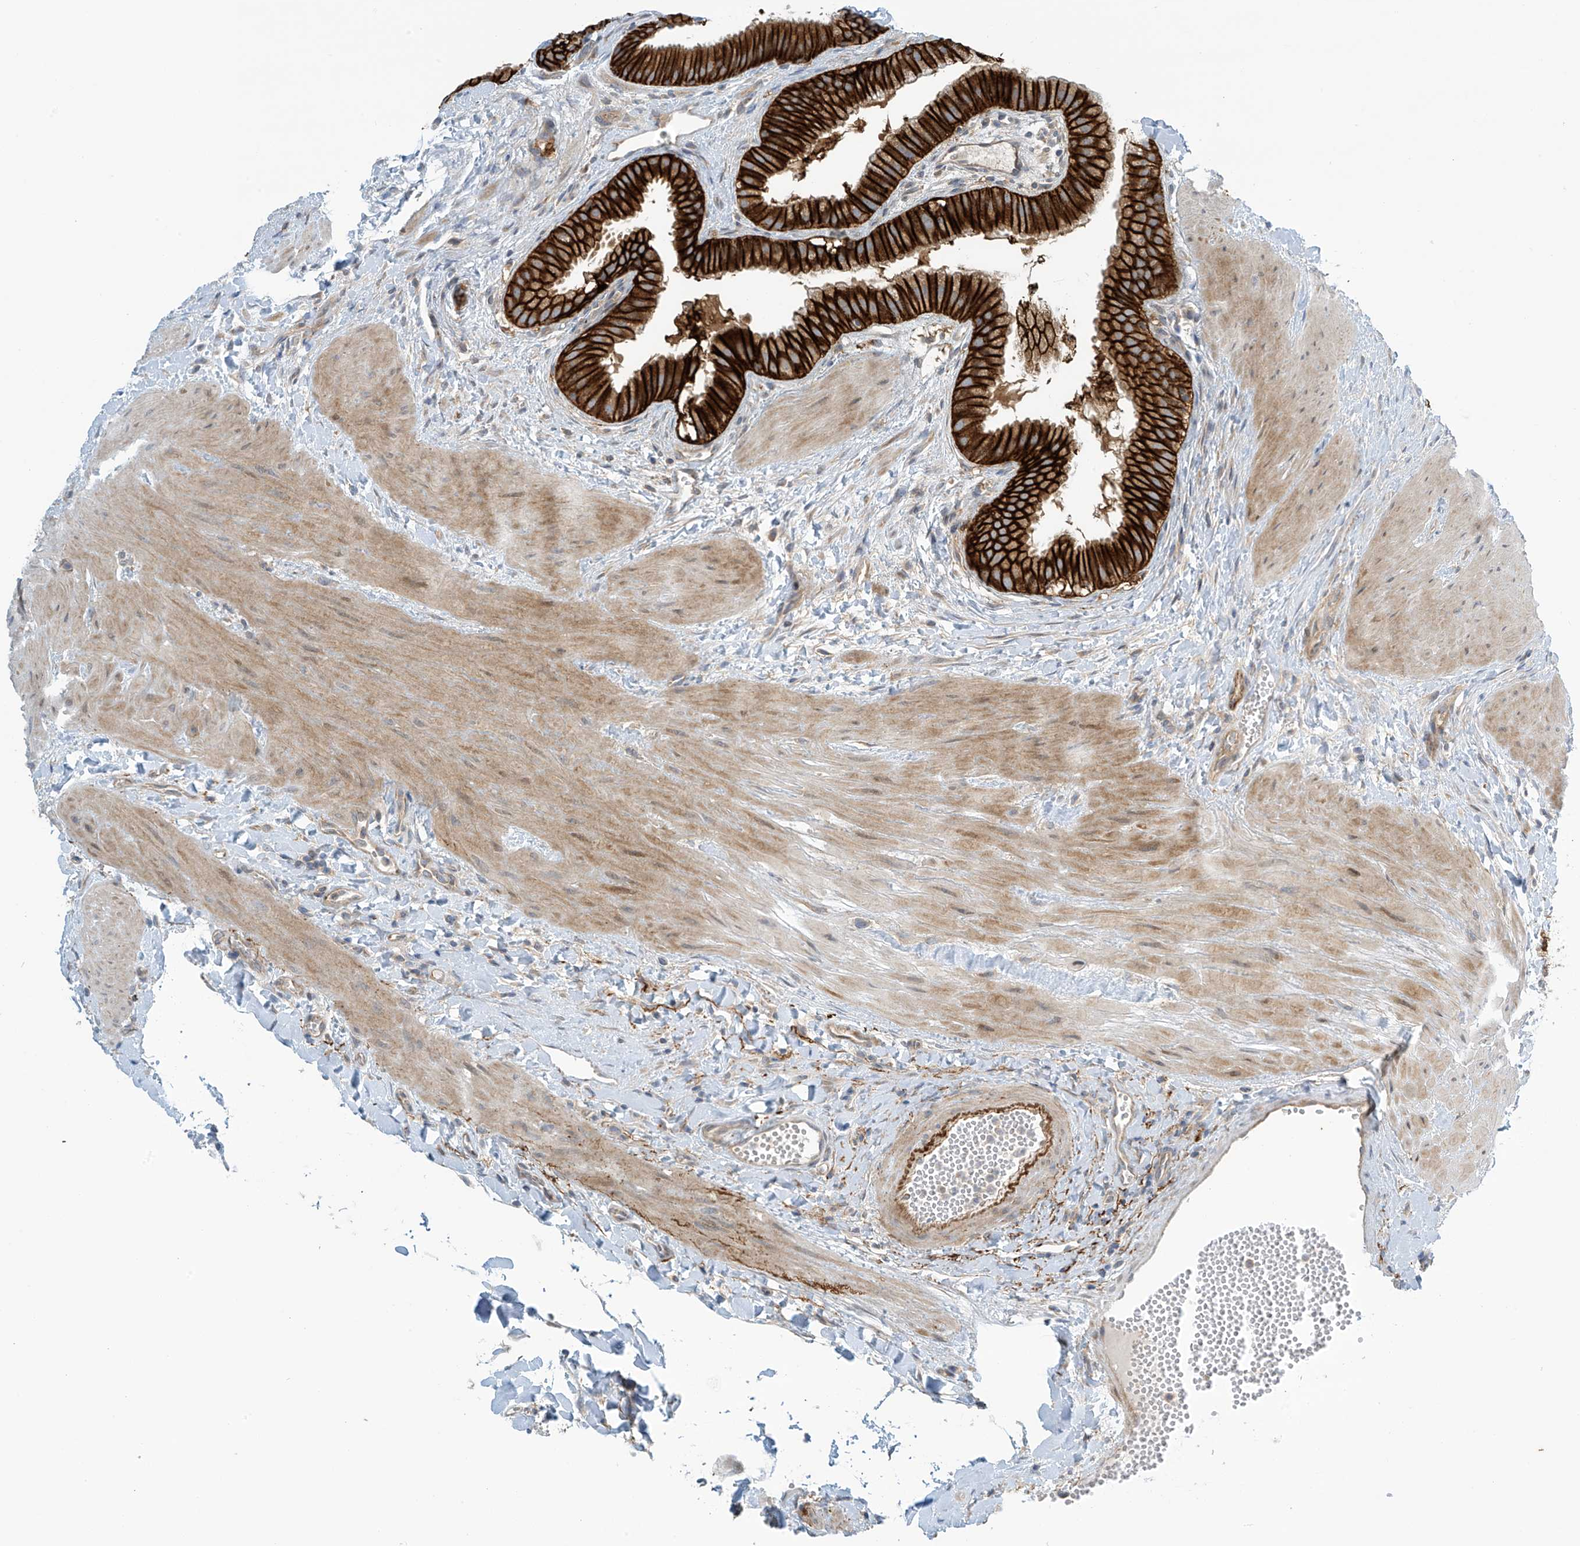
{"staining": {"intensity": "strong", "quantity": ">75%", "location": "cytoplasmic/membranous"}, "tissue": "gallbladder", "cell_type": "Glandular cells", "image_type": "normal", "snomed": [{"axis": "morphology", "description": "Normal tissue, NOS"}, {"axis": "topography", "description": "Gallbladder"}], "caption": "Gallbladder stained with immunohistochemistry shows strong cytoplasmic/membranous expression in approximately >75% of glandular cells. (IHC, brightfield microscopy, high magnification).", "gene": "FSD1L", "patient": {"sex": "male", "age": 55}}